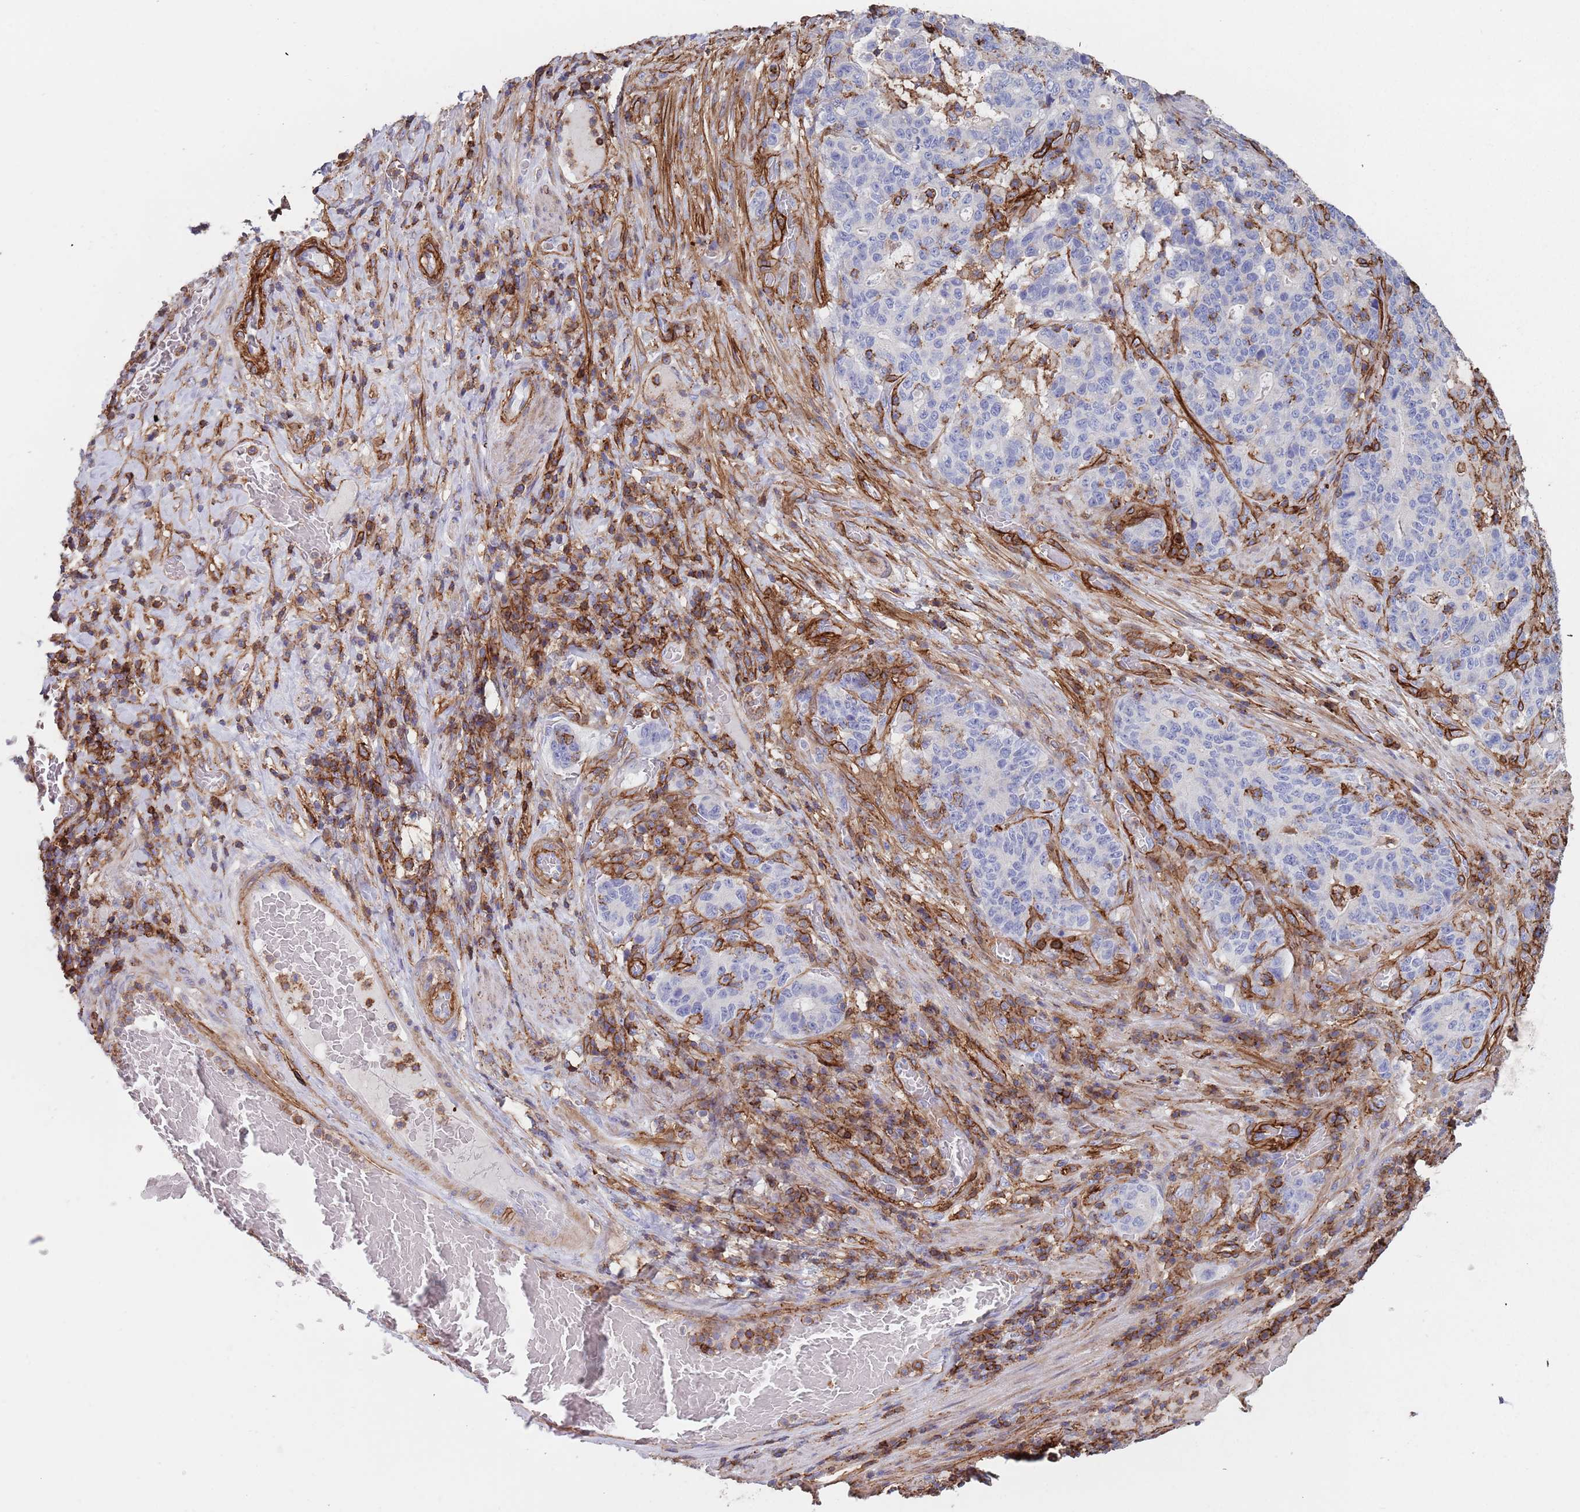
{"staining": {"intensity": "negative", "quantity": "none", "location": "none"}, "tissue": "stomach cancer", "cell_type": "Tumor cells", "image_type": "cancer", "snomed": [{"axis": "morphology", "description": "Normal tissue, NOS"}, {"axis": "morphology", "description": "Adenocarcinoma, NOS"}, {"axis": "topography", "description": "Stomach"}], "caption": "Tumor cells show no significant positivity in stomach cancer (adenocarcinoma). (Brightfield microscopy of DAB (3,3'-diaminobenzidine) immunohistochemistry at high magnification).", "gene": "RNF144A", "patient": {"sex": "female", "age": 64}}